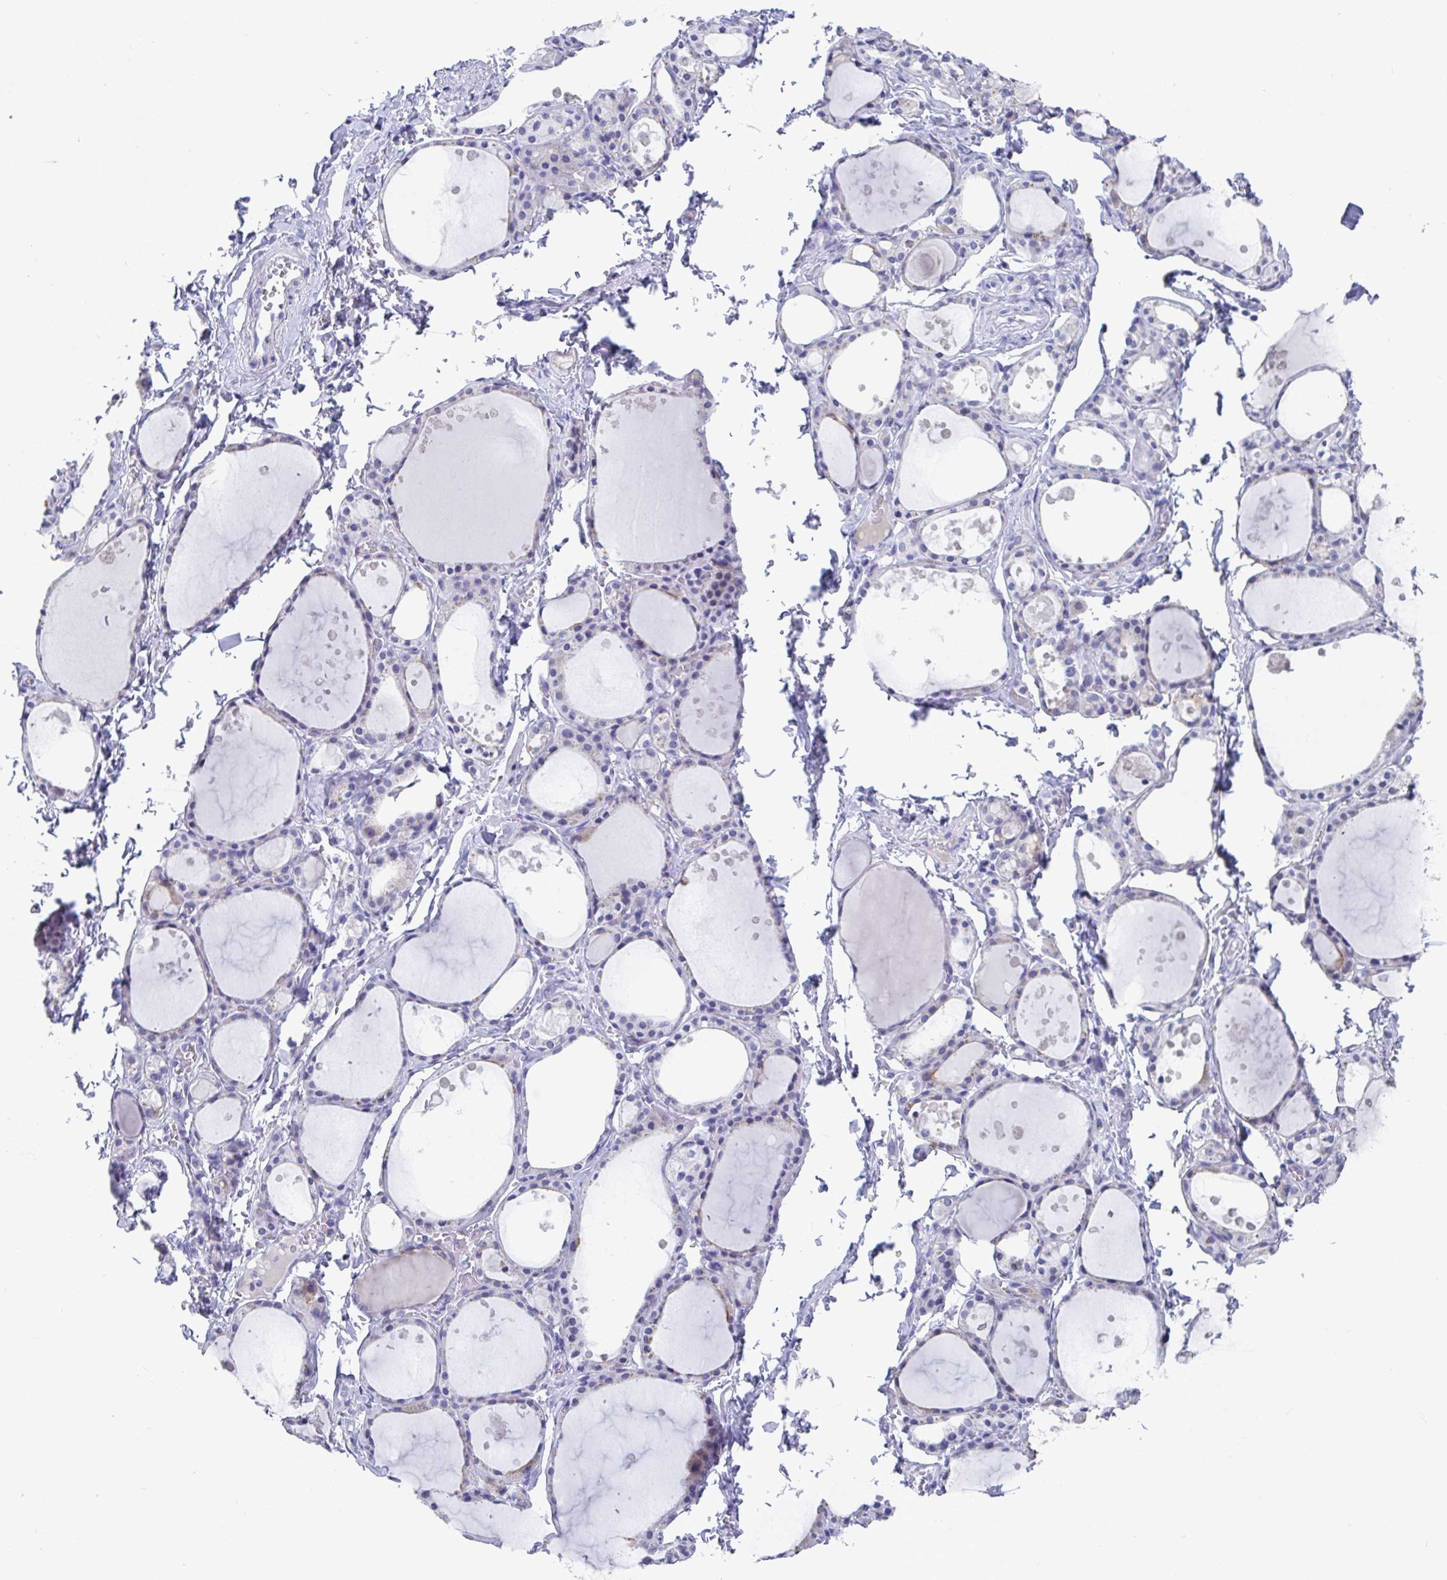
{"staining": {"intensity": "negative", "quantity": "none", "location": "none"}, "tissue": "thyroid gland", "cell_type": "Glandular cells", "image_type": "normal", "snomed": [{"axis": "morphology", "description": "Normal tissue, NOS"}, {"axis": "topography", "description": "Thyroid gland"}], "caption": "High power microscopy photomicrograph of an immunohistochemistry (IHC) histopathology image of normal thyroid gland, revealing no significant expression in glandular cells.", "gene": "TAS2R39", "patient": {"sex": "male", "age": 68}}